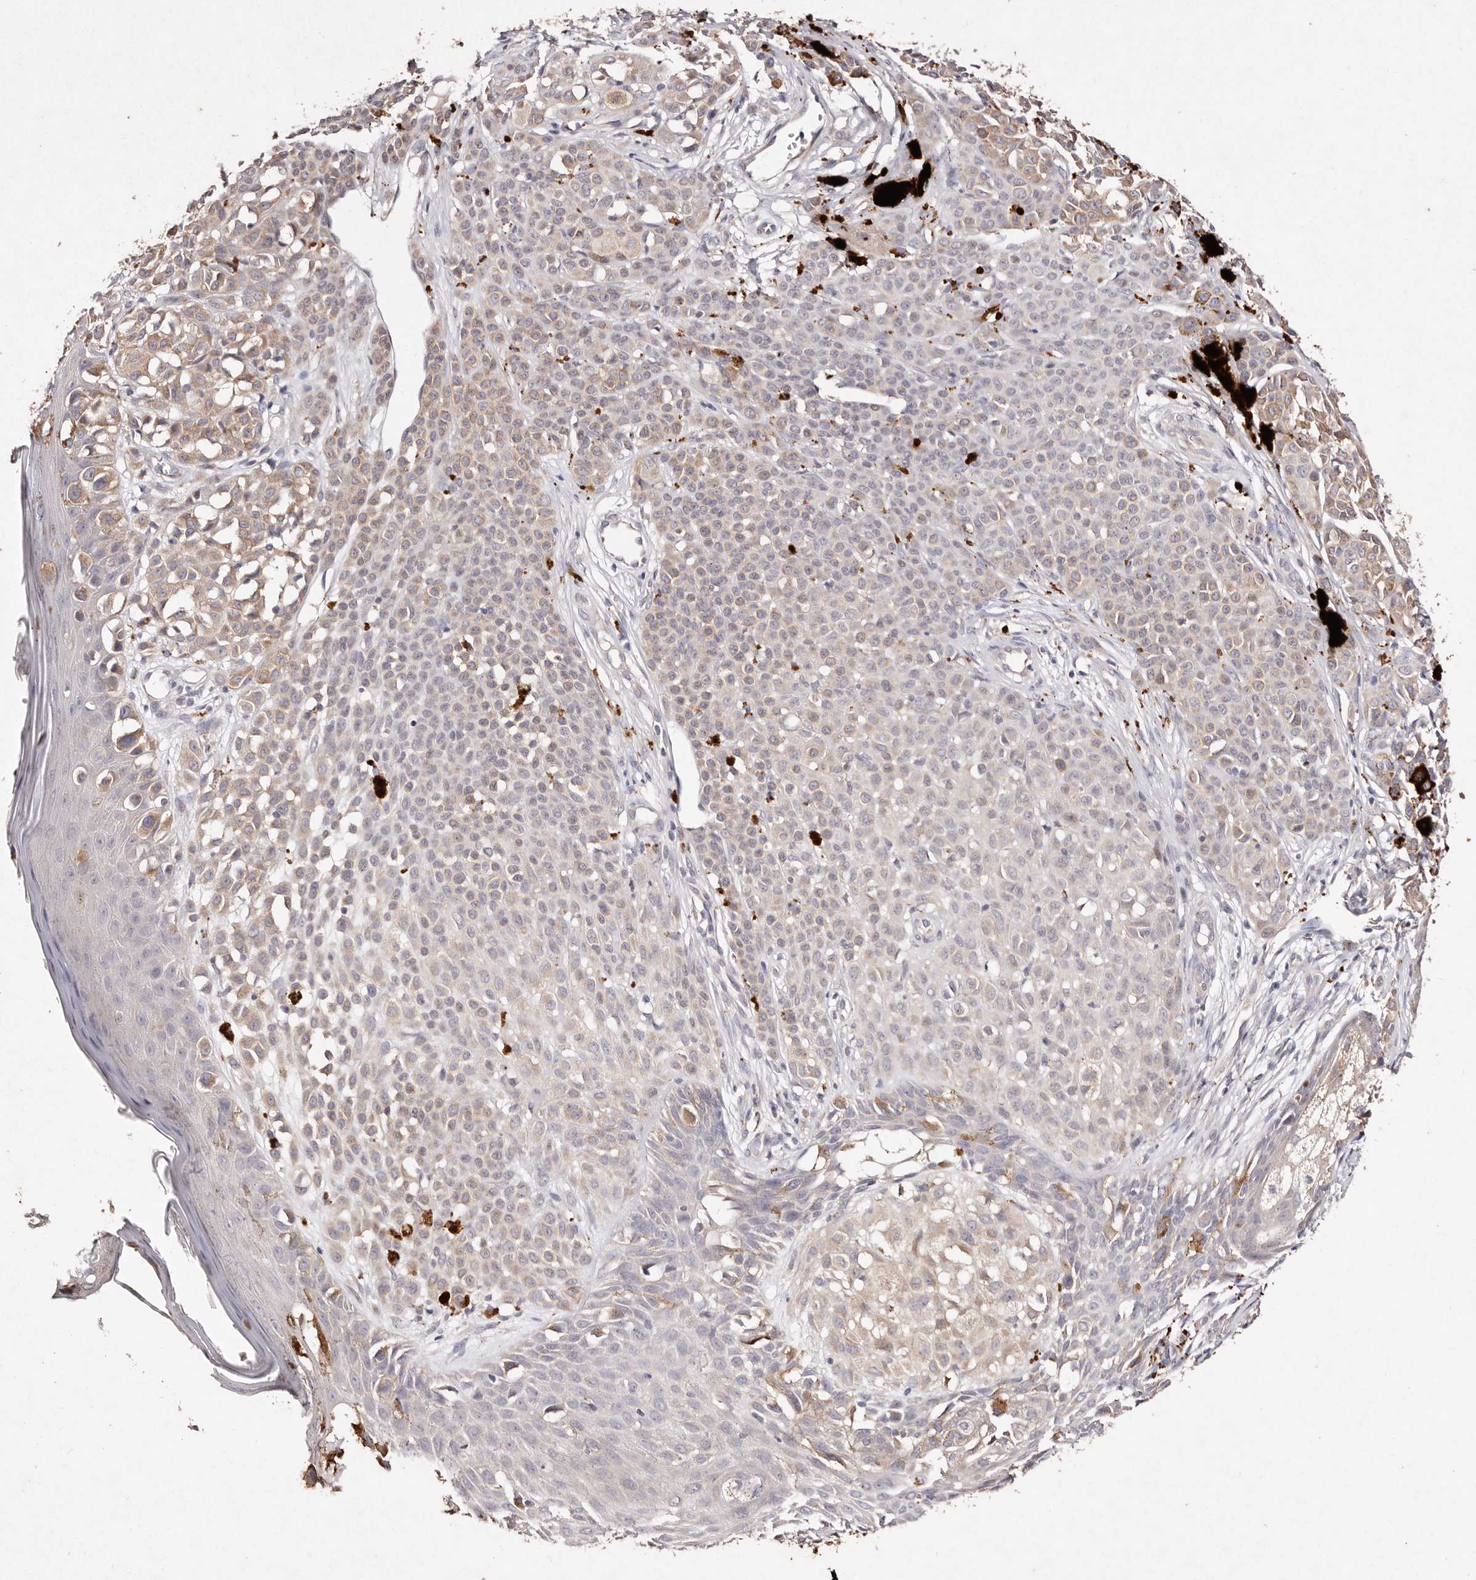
{"staining": {"intensity": "weak", "quantity": "25%-75%", "location": "cytoplasmic/membranous"}, "tissue": "melanoma", "cell_type": "Tumor cells", "image_type": "cancer", "snomed": [{"axis": "morphology", "description": "Malignant melanoma, NOS"}, {"axis": "topography", "description": "Skin of leg"}], "caption": "The image exhibits a brown stain indicating the presence of a protein in the cytoplasmic/membranous of tumor cells in melanoma.", "gene": "TSC2", "patient": {"sex": "female", "age": 72}}